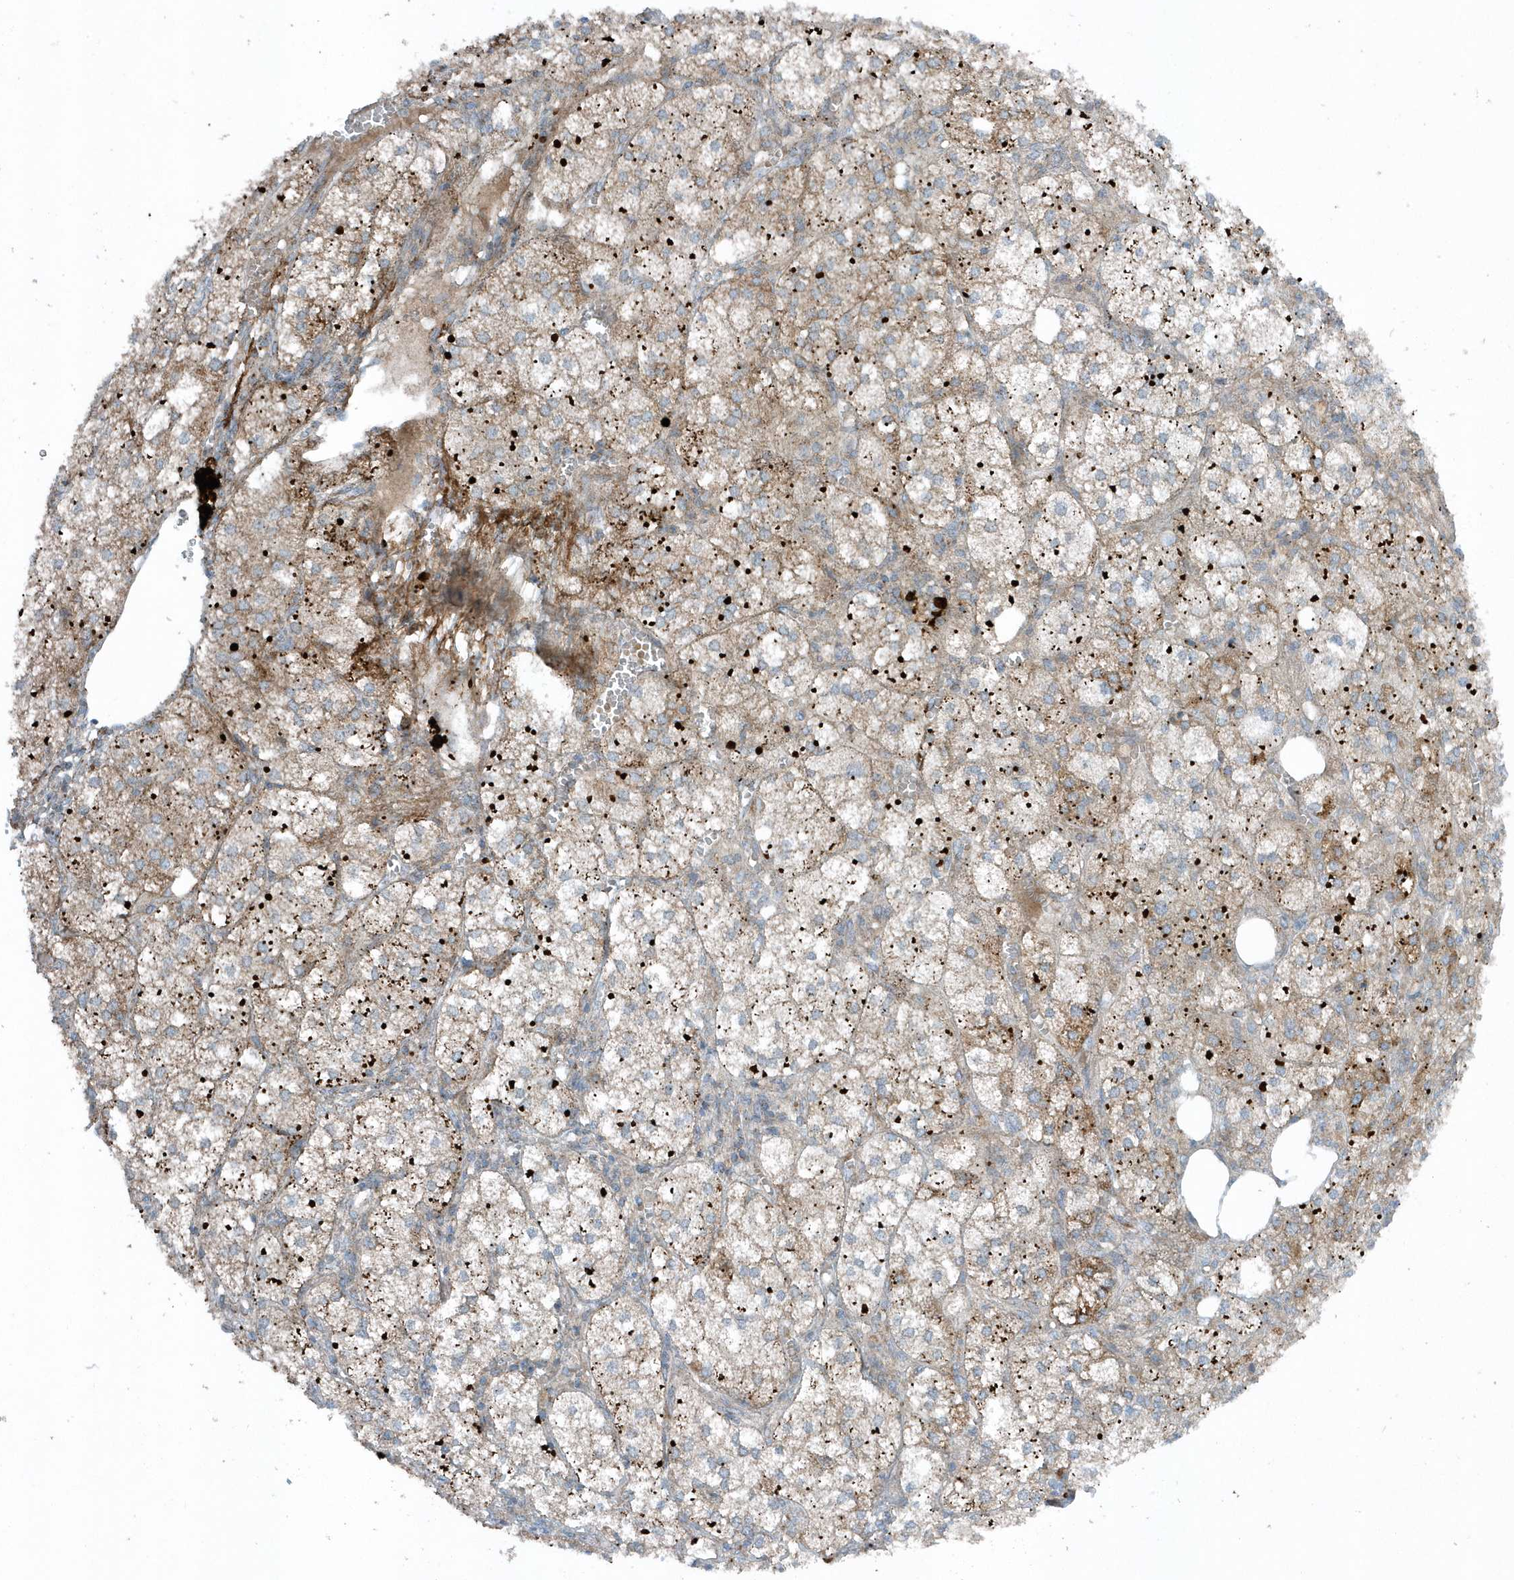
{"staining": {"intensity": "moderate", "quantity": ">75%", "location": "cytoplasmic/membranous"}, "tissue": "adrenal gland", "cell_type": "Glandular cells", "image_type": "normal", "snomed": [{"axis": "morphology", "description": "Normal tissue, NOS"}, {"axis": "topography", "description": "Adrenal gland"}], "caption": "Adrenal gland was stained to show a protein in brown. There is medium levels of moderate cytoplasmic/membranous positivity in approximately >75% of glandular cells. Nuclei are stained in blue.", "gene": "SLC38A2", "patient": {"sex": "female", "age": 61}}